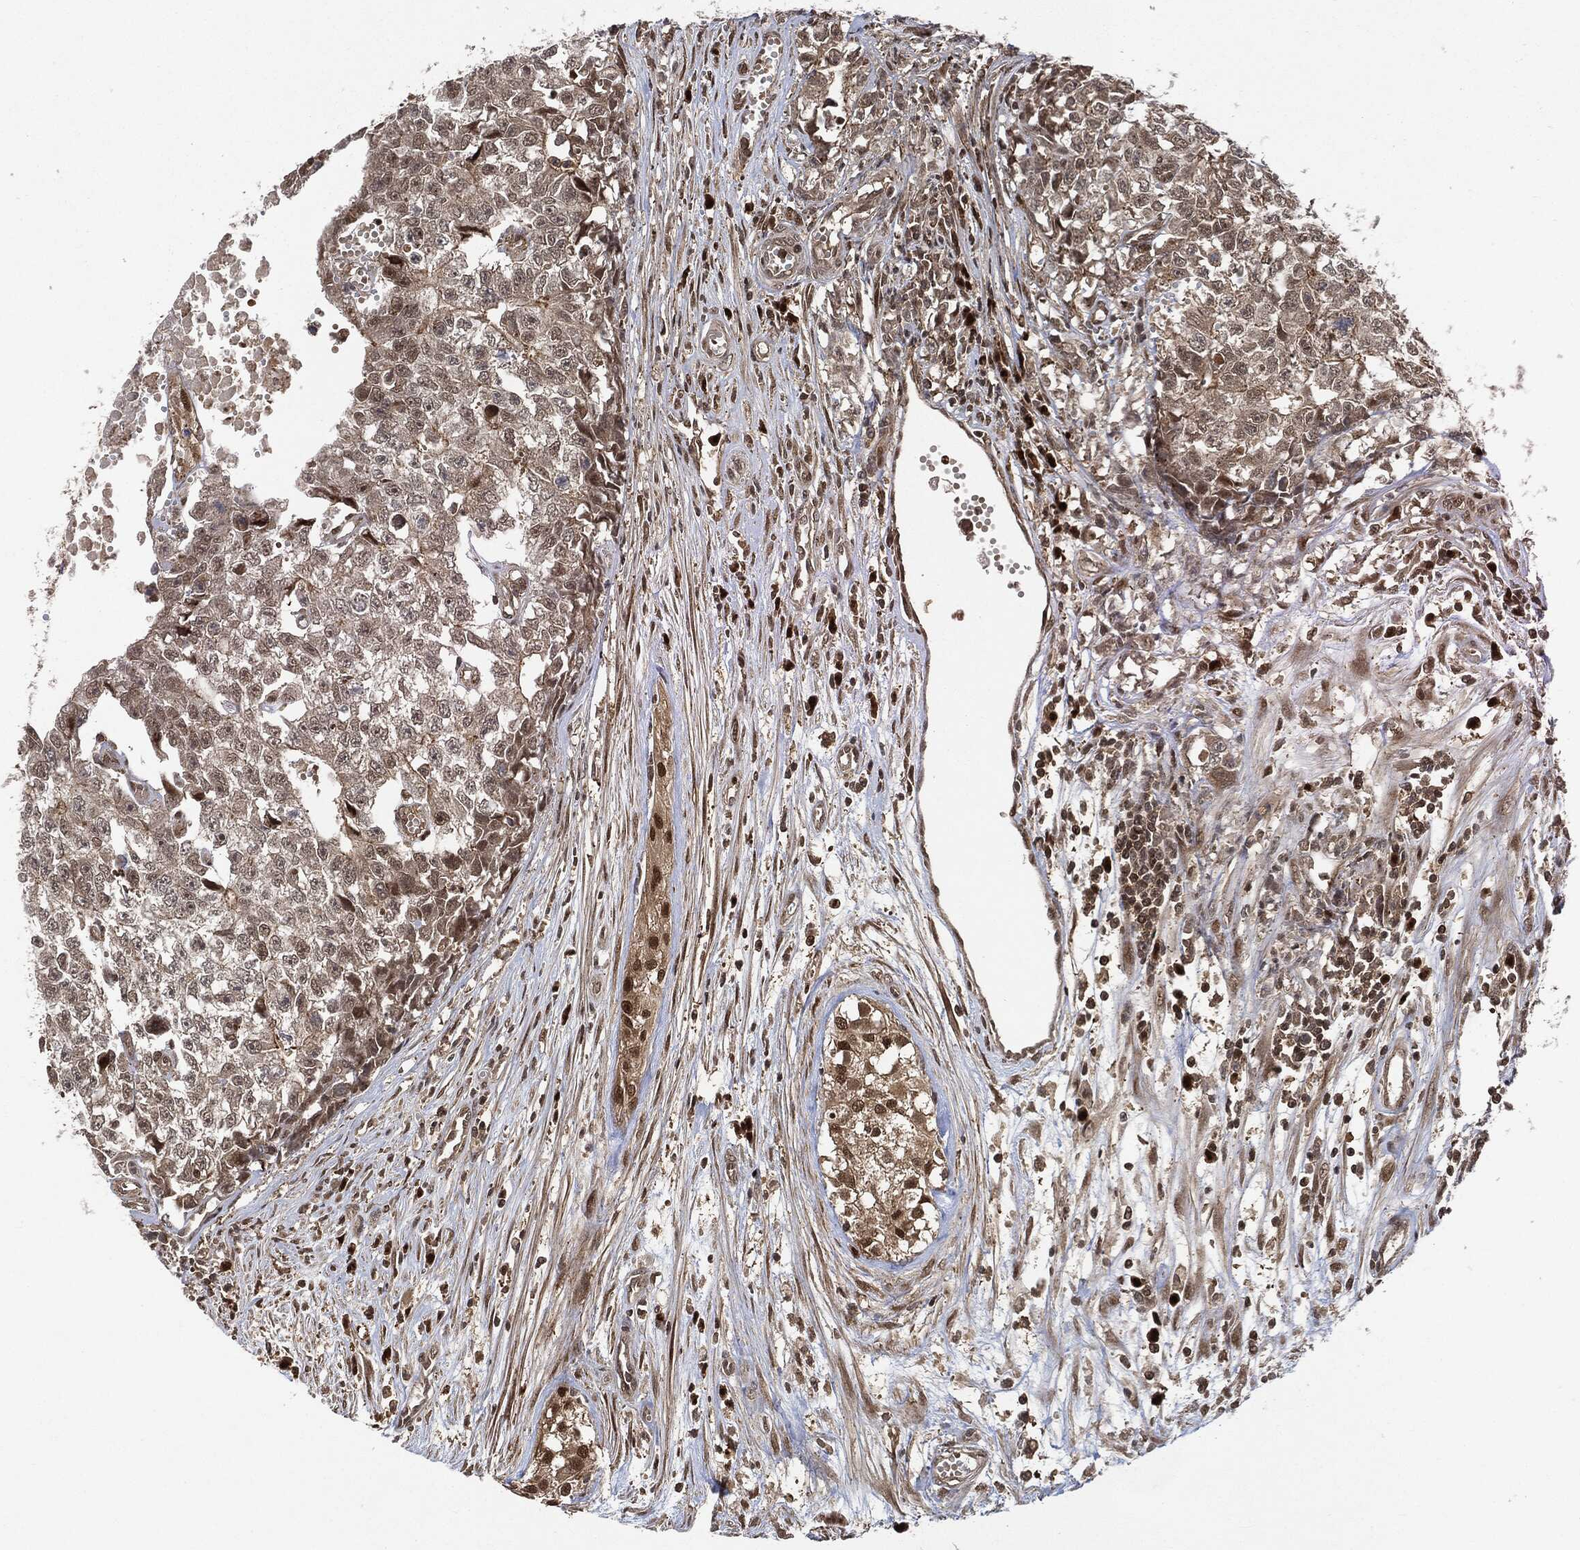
{"staining": {"intensity": "weak", "quantity": "<25%", "location": "cytoplasmic/membranous,nuclear"}, "tissue": "testis cancer", "cell_type": "Tumor cells", "image_type": "cancer", "snomed": [{"axis": "morphology", "description": "Seminoma, NOS"}, {"axis": "morphology", "description": "Carcinoma, Embryonal, NOS"}, {"axis": "topography", "description": "Testis"}], "caption": "Testis cancer (seminoma) was stained to show a protein in brown. There is no significant expression in tumor cells.", "gene": "CUTA", "patient": {"sex": "male", "age": 22}}